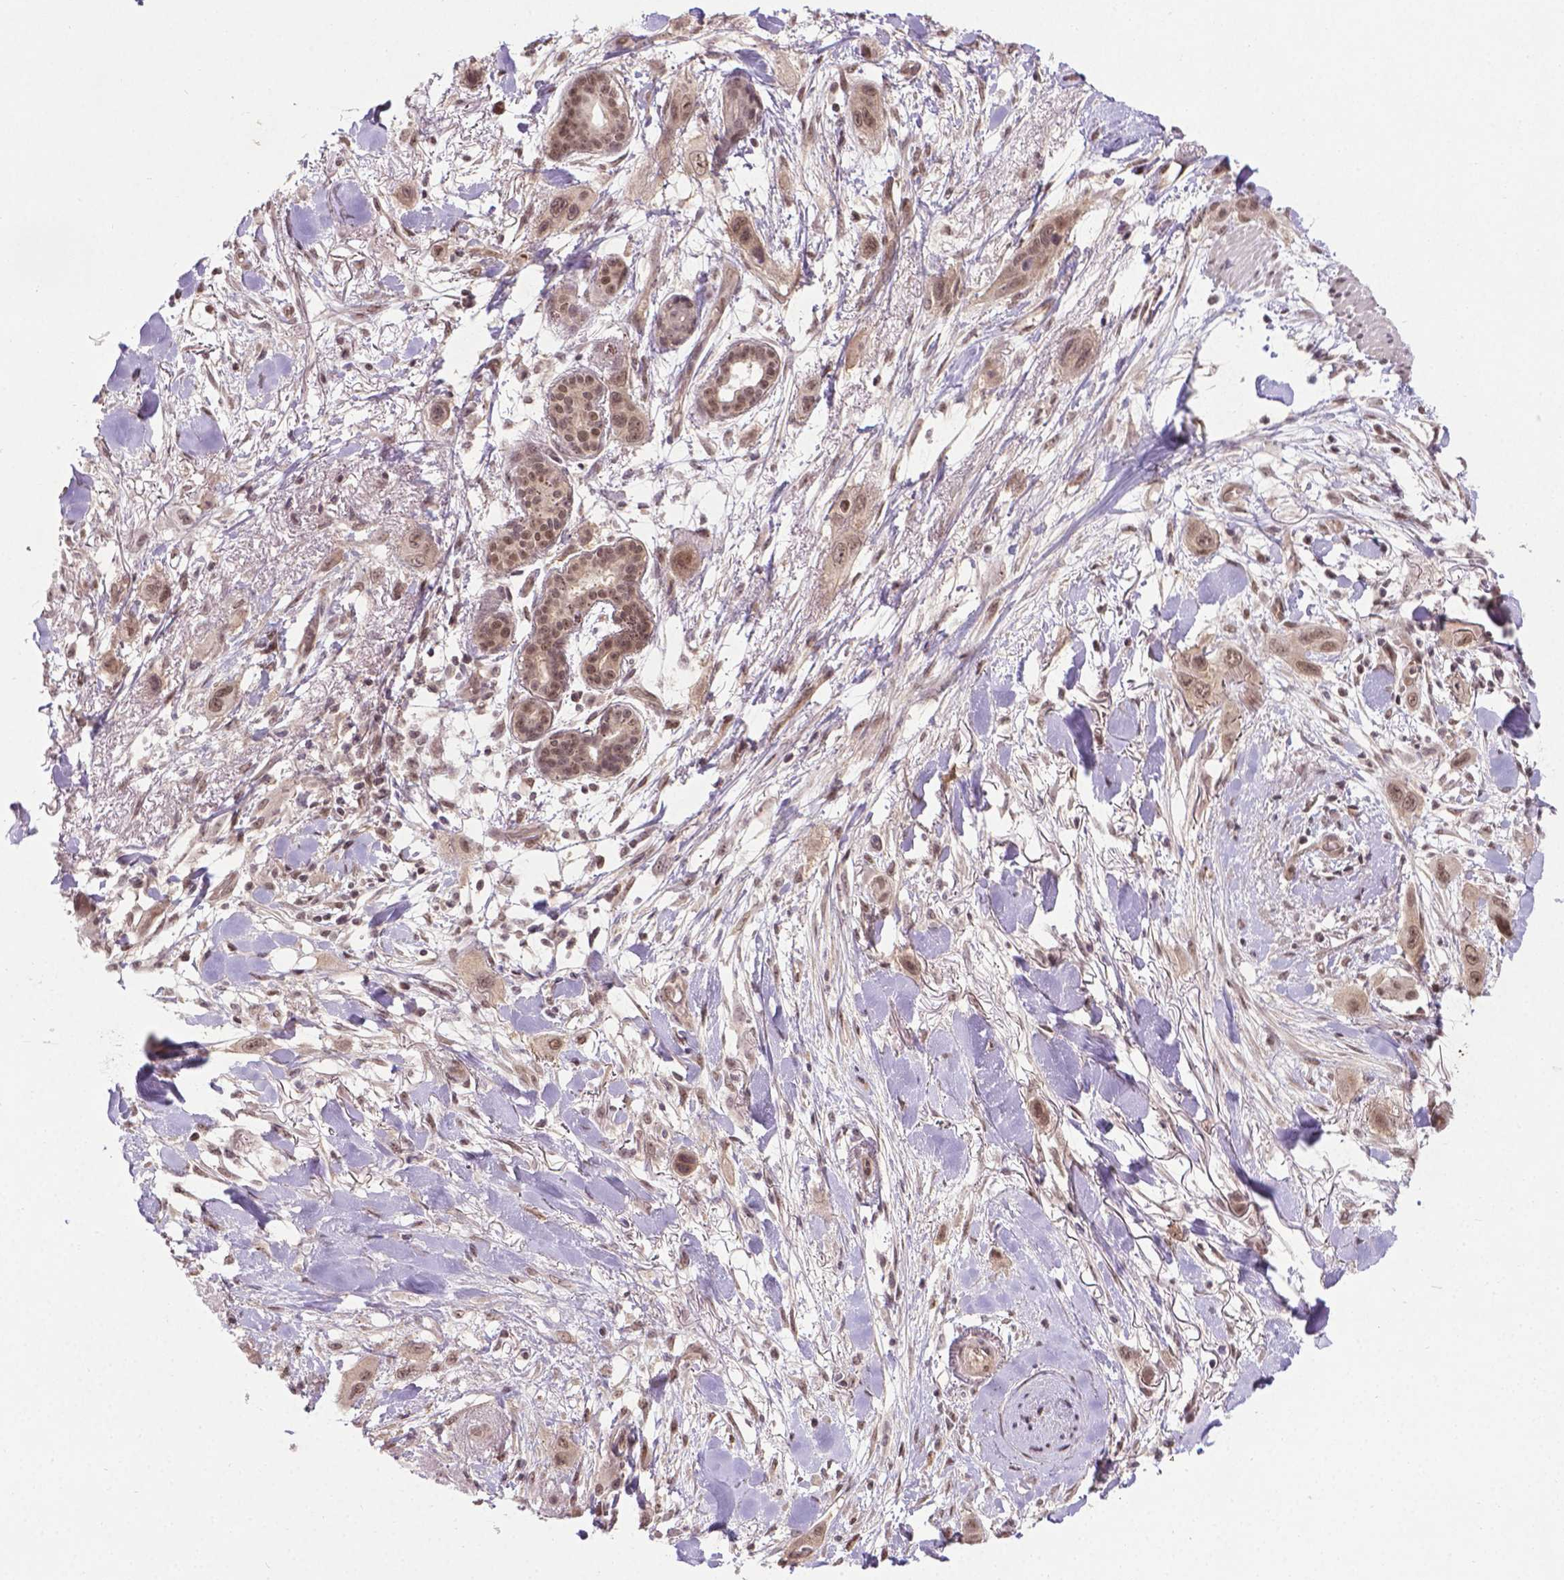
{"staining": {"intensity": "moderate", "quantity": ">75%", "location": "nuclear"}, "tissue": "skin cancer", "cell_type": "Tumor cells", "image_type": "cancer", "snomed": [{"axis": "morphology", "description": "Squamous cell carcinoma, NOS"}, {"axis": "topography", "description": "Skin"}], "caption": "A brown stain labels moderate nuclear expression of a protein in skin cancer (squamous cell carcinoma) tumor cells. (DAB IHC with brightfield microscopy, high magnification).", "gene": "ANKRD54", "patient": {"sex": "male", "age": 79}}